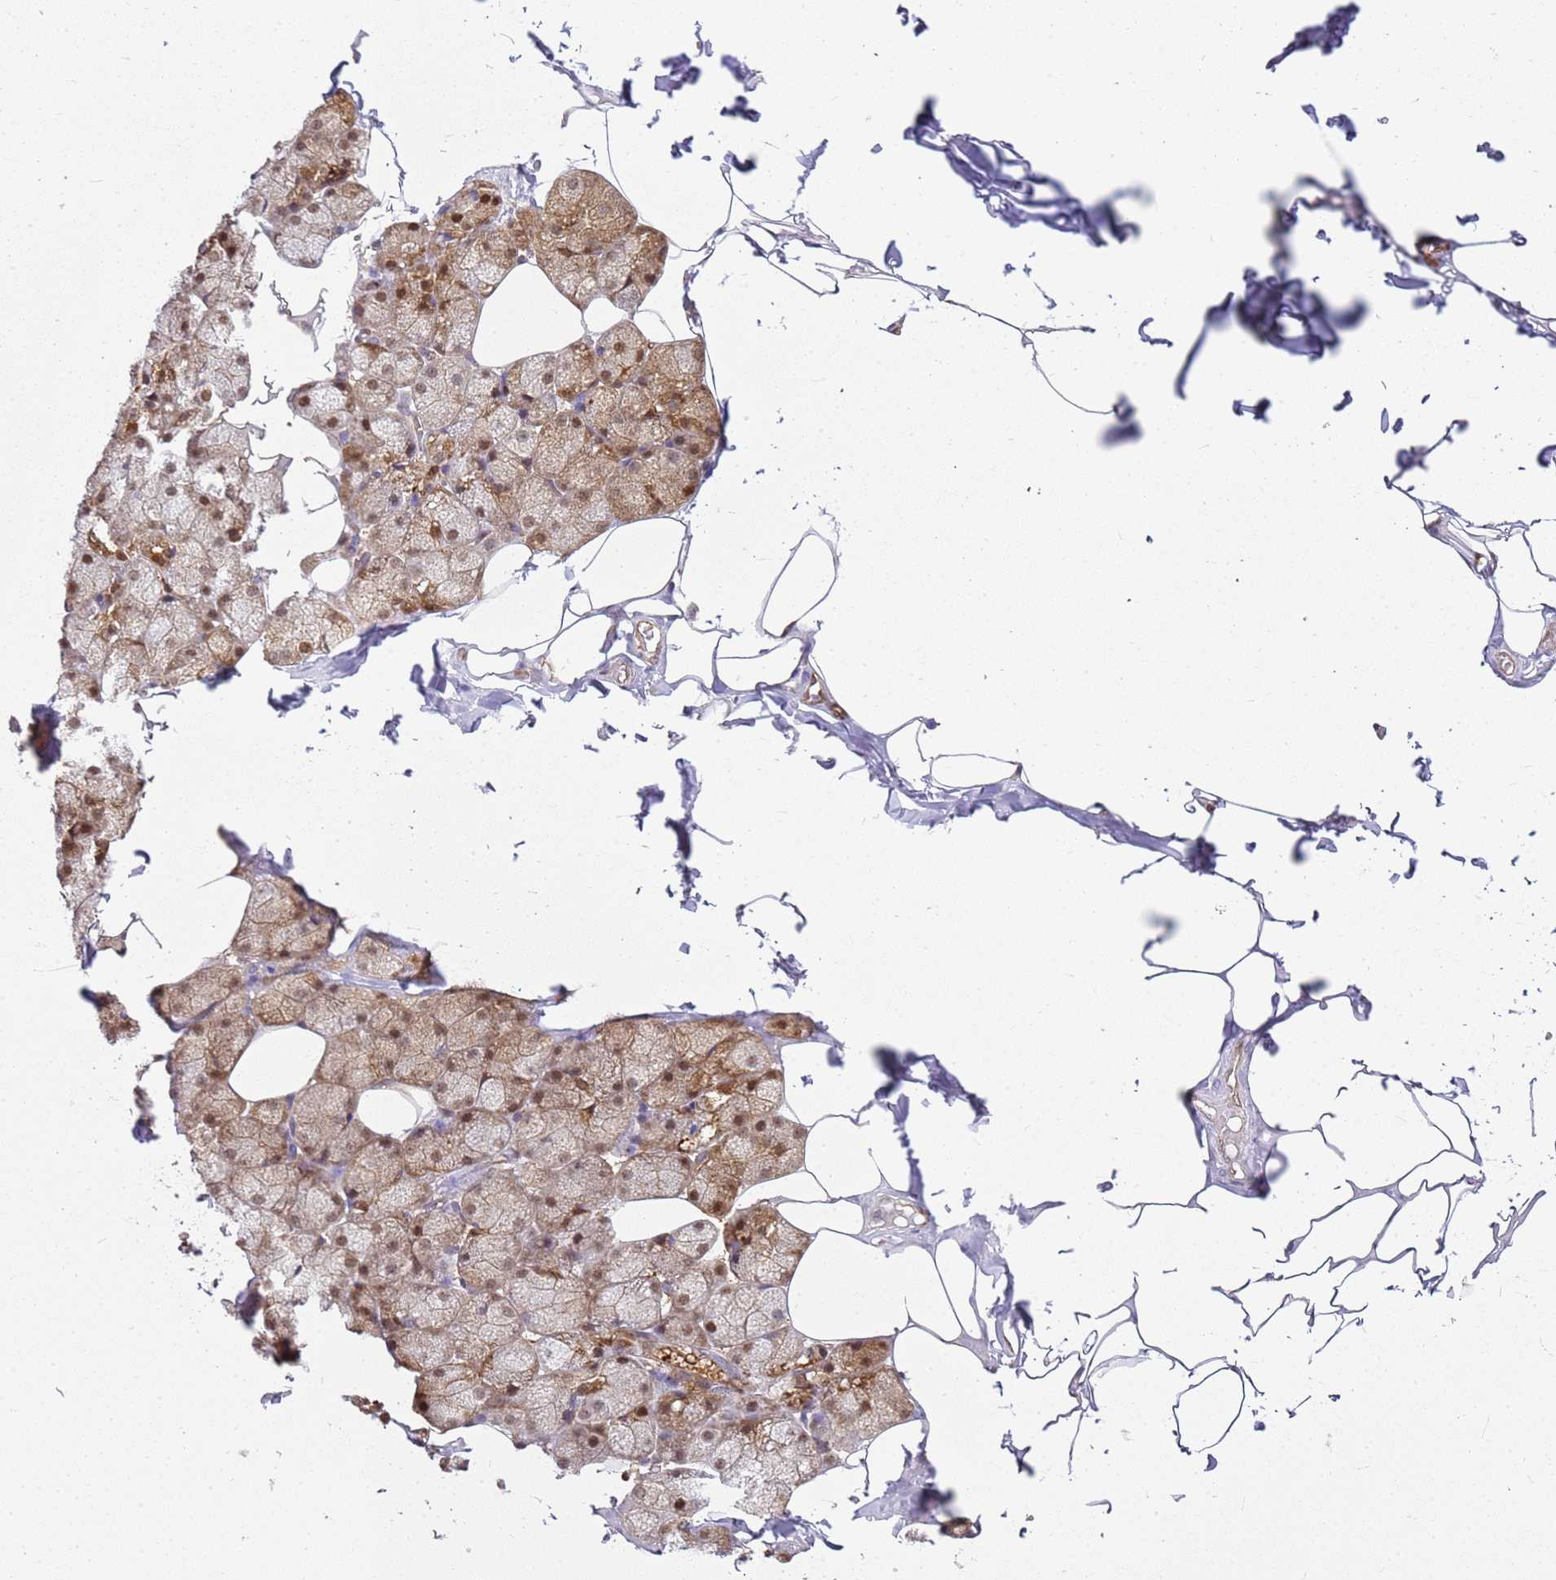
{"staining": {"intensity": "negative", "quantity": "none", "location": "none"}, "tissue": "adipose tissue", "cell_type": "Adipocytes", "image_type": "normal", "snomed": [{"axis": "morphology", "description": "Normal tissue, NOS"}, {"axis": "topography", "description": "Salivary gland"}, {"axis": "topography", "description": "Peripheral nerve tissue"}], "caption": "Protein analysis of benign adipose tissue displays no significant expression in adipocytes. (Stains: DAB (3,3'-diaminobenzidine) immunohistochemistry with hematoxylin counter stain, Microscopy: brightfield microscopy at high magnification).", "gene": "YWHAE", "patient": {"sex": "male", "age": 38}}